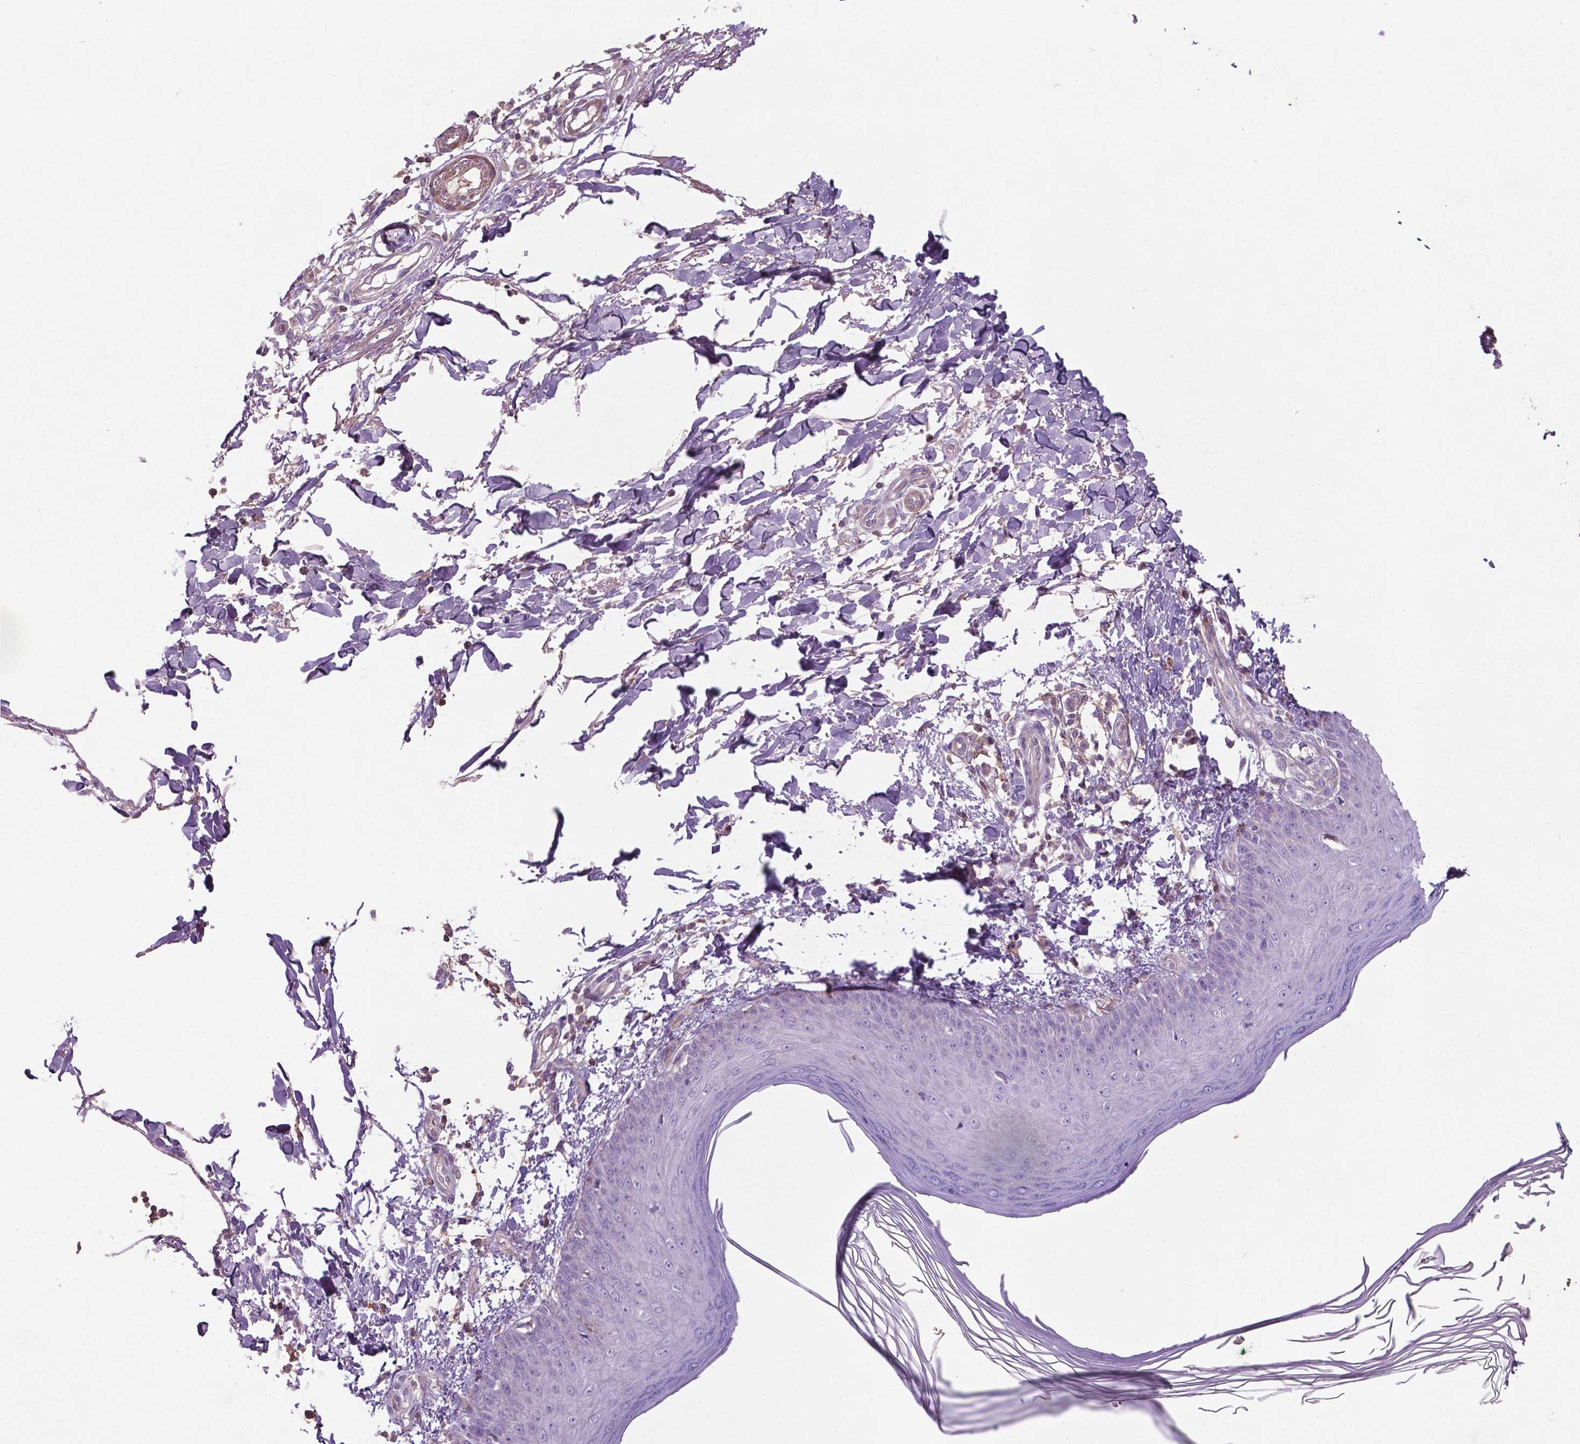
{"staining": {"intensity": "negative", "quantity": "none", "location": "none"}, "tissue": "skin", "cell_type": "Fibroblasts", "image_type": "normal", "snomed": [{"axis": "morphology", "description": "Normal tissue, NOS"}, {"axis": "topography", "description": "Skin"}], "caption": "Benign skin was stained to show a protein in brown. There is no significant staining in fibroblasts. (Brightfield microscopy of DAB (3,3'-diaminobenzidine) IHC at high magnification).", "gene": "BMP4", "patient": {"sex": "female", "age": 62}}